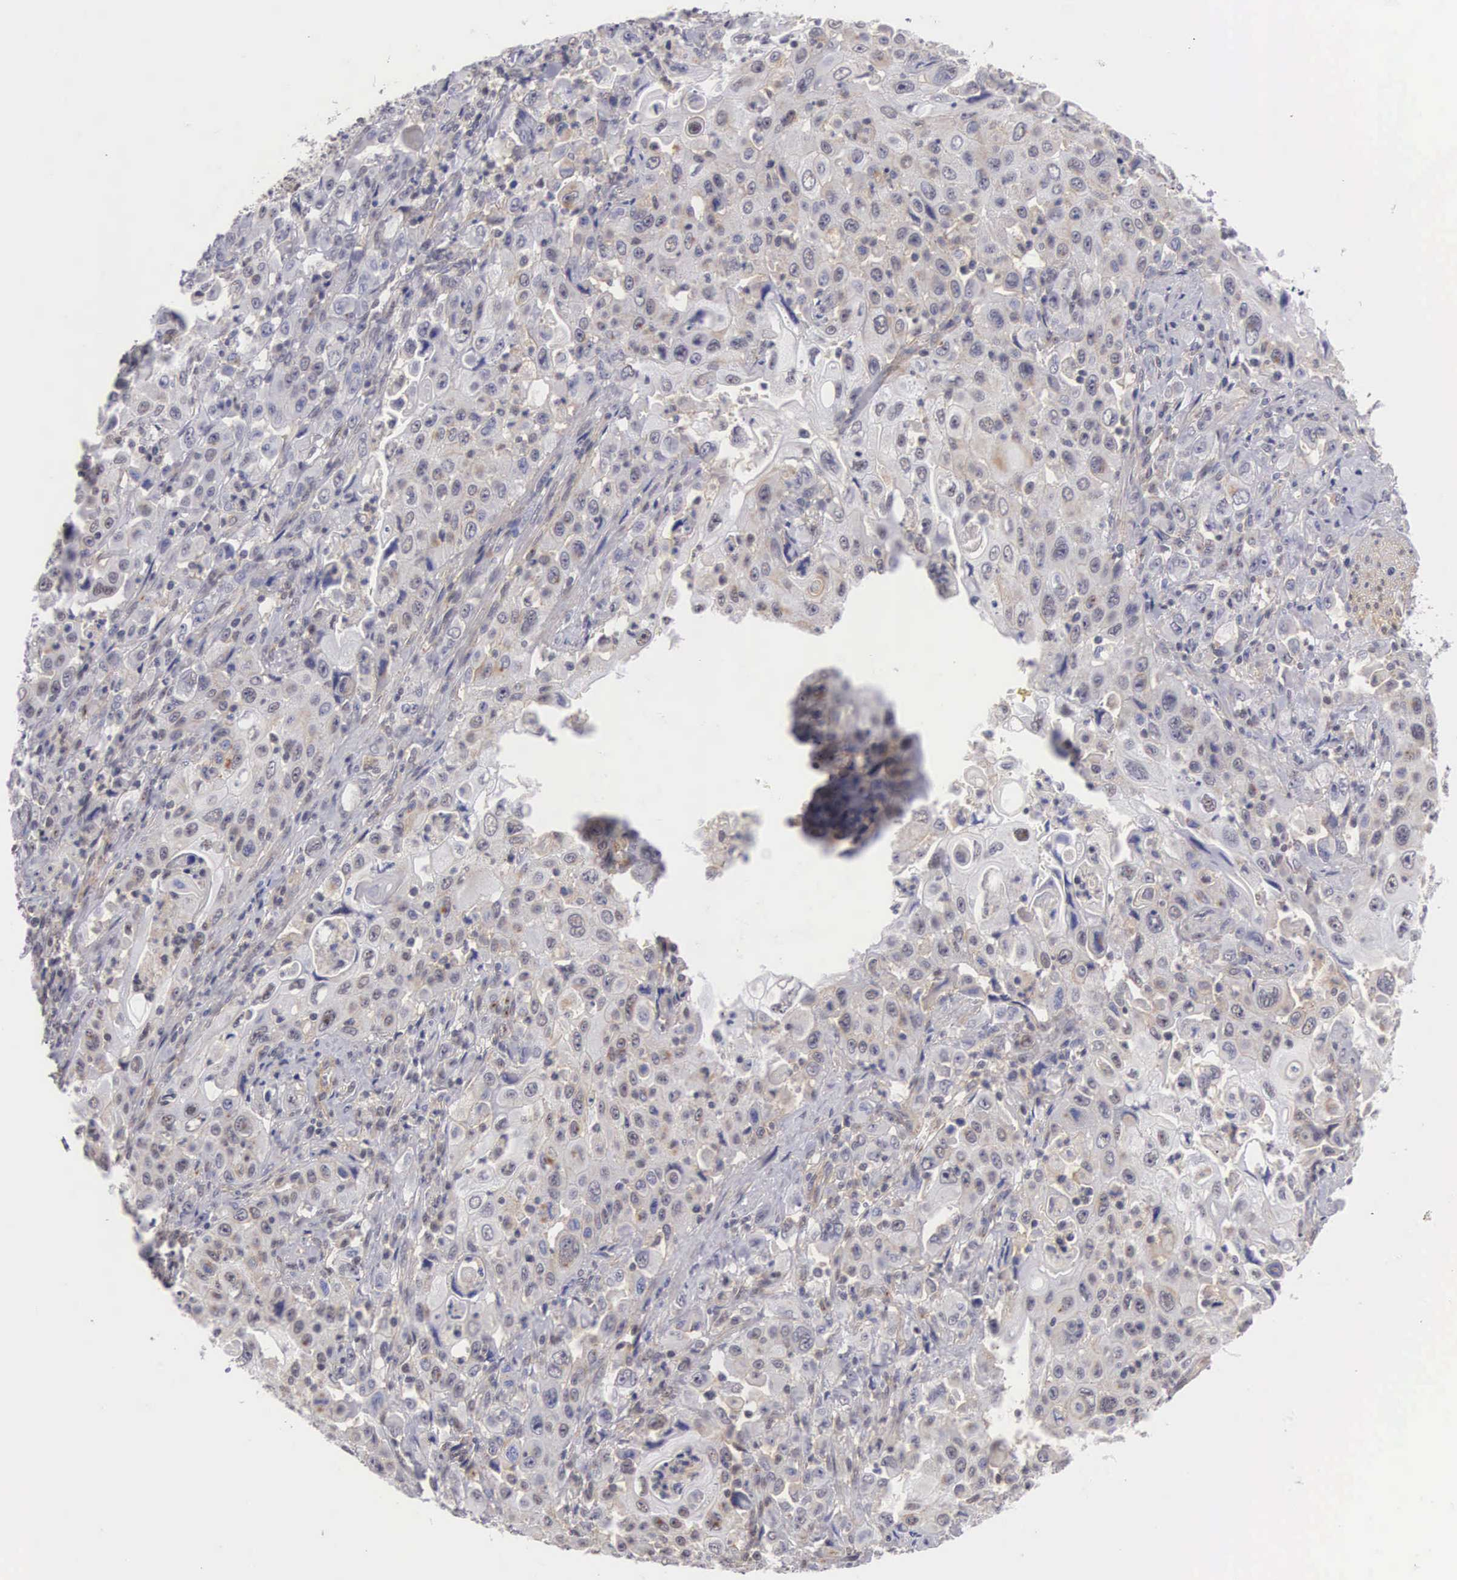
{"staining": {"intensity": "weak", "quantity": "<25%", "location": "cytoplasmic/membranous"}, "tissue": "pancreatic cancer", "cell_type": "Tumor cells", "image_type": "cancer", "snomed": [{"axis": "morphology", "description": "Adenocarcinoma, NOS"}, {"axis": "topography", "description": "Pancreas"}], "caption": "This is an IHC histopathology image of pancreatic adenocarcinoma. There is no staining in tumor cells.", "gene": "NR4A2", "patient": {"sex": "male", "age": 70}}